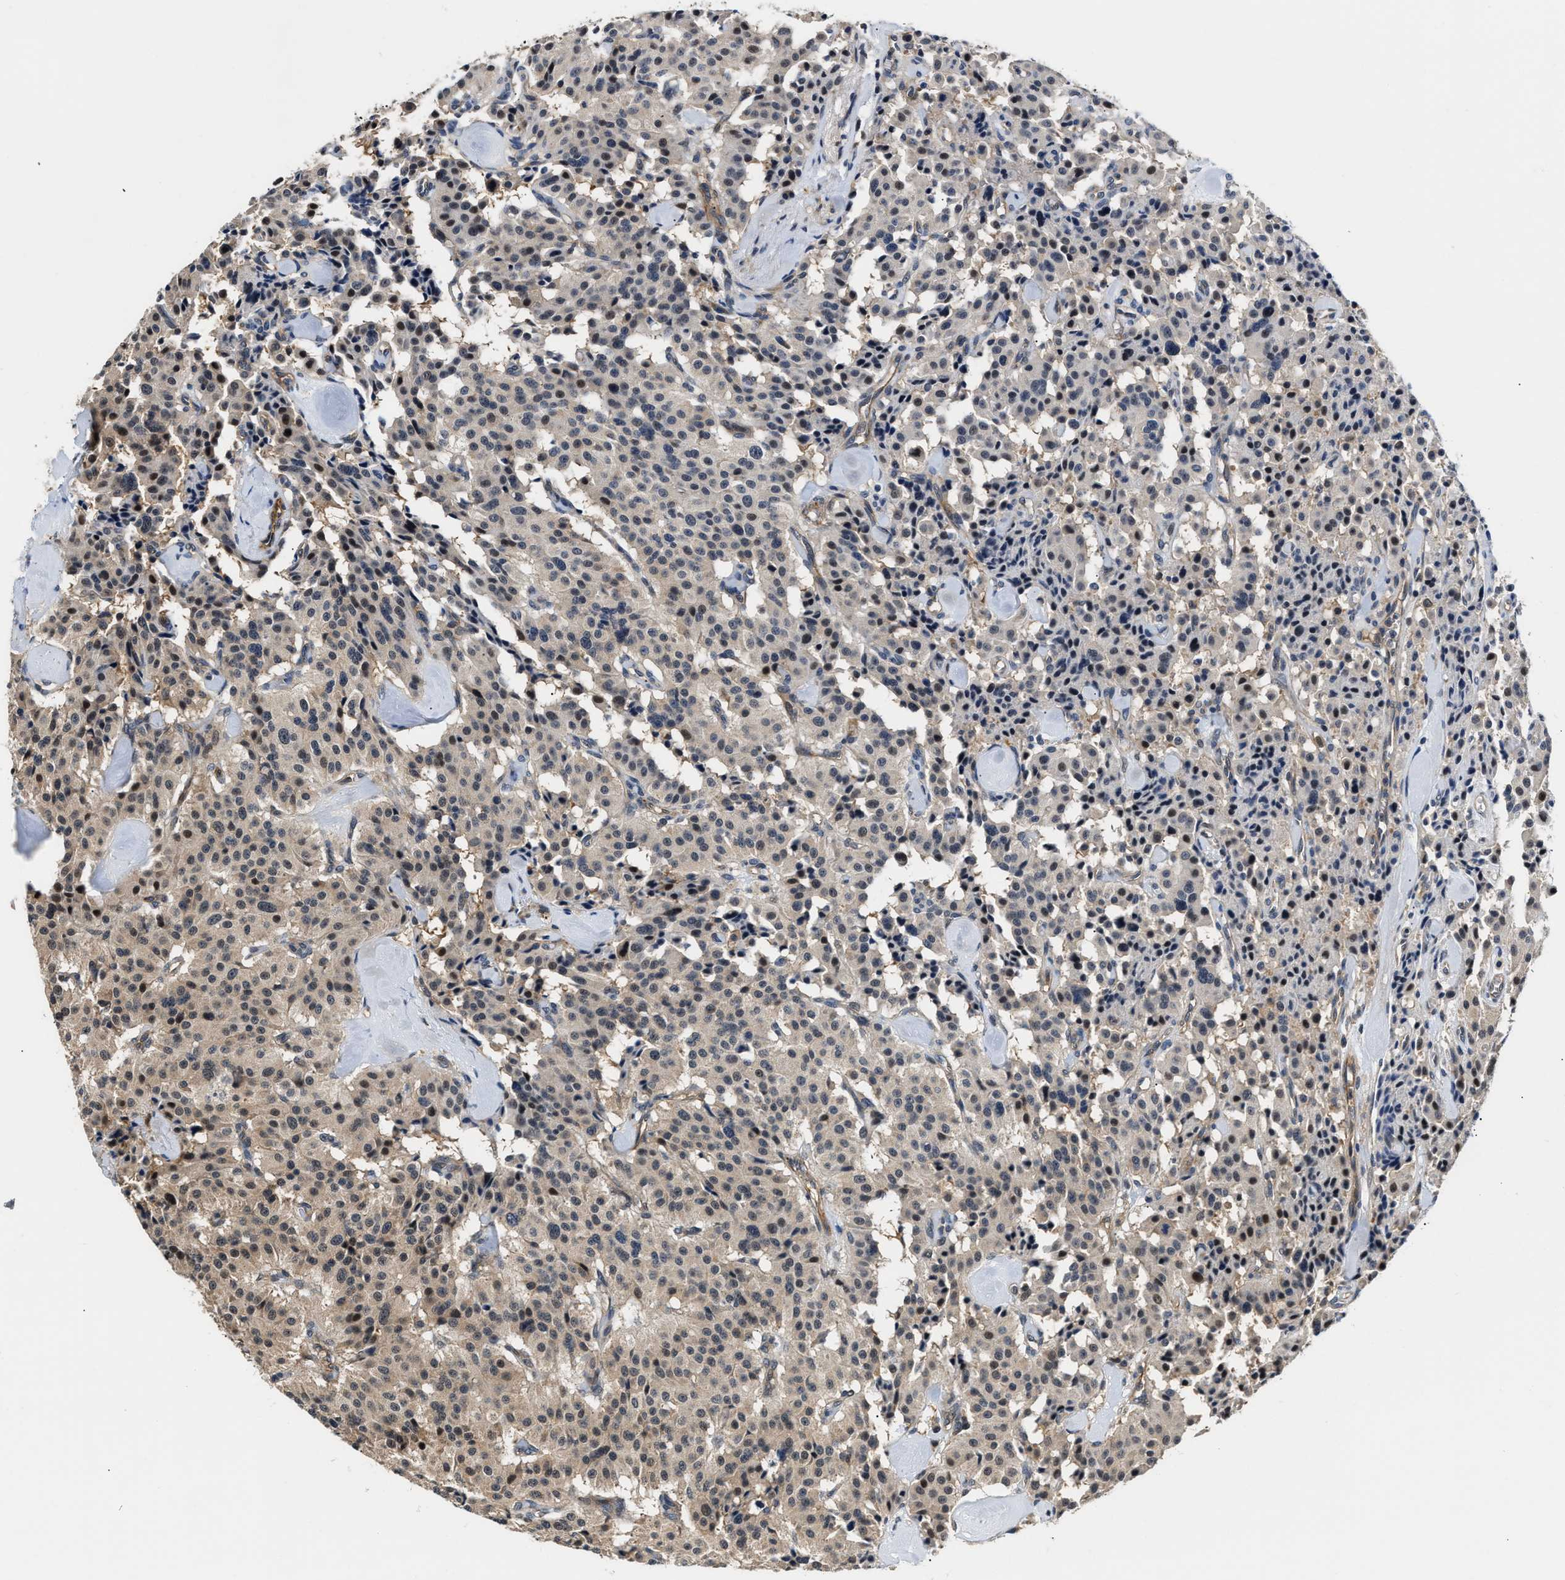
{"staining": {"intensity": "weak", "quantity": "<25%", "location": "cytoplasmic/membranous,nuclear"}, "tissue": "carcinoid", "cell_type": "Tumor cells", "image_type": "cancer", "snomed": [{"axis": "morphology", "description": "Carcinoid, malignant, NOS"}, {"axis": "topography", "description": "Lung"}], "caption": "Histopathology image shows no significant protein positivity in tumor cells of carcinoid (malignant).", "gene": "TUT7", "patient": {"sex": "male", "age": 30}}